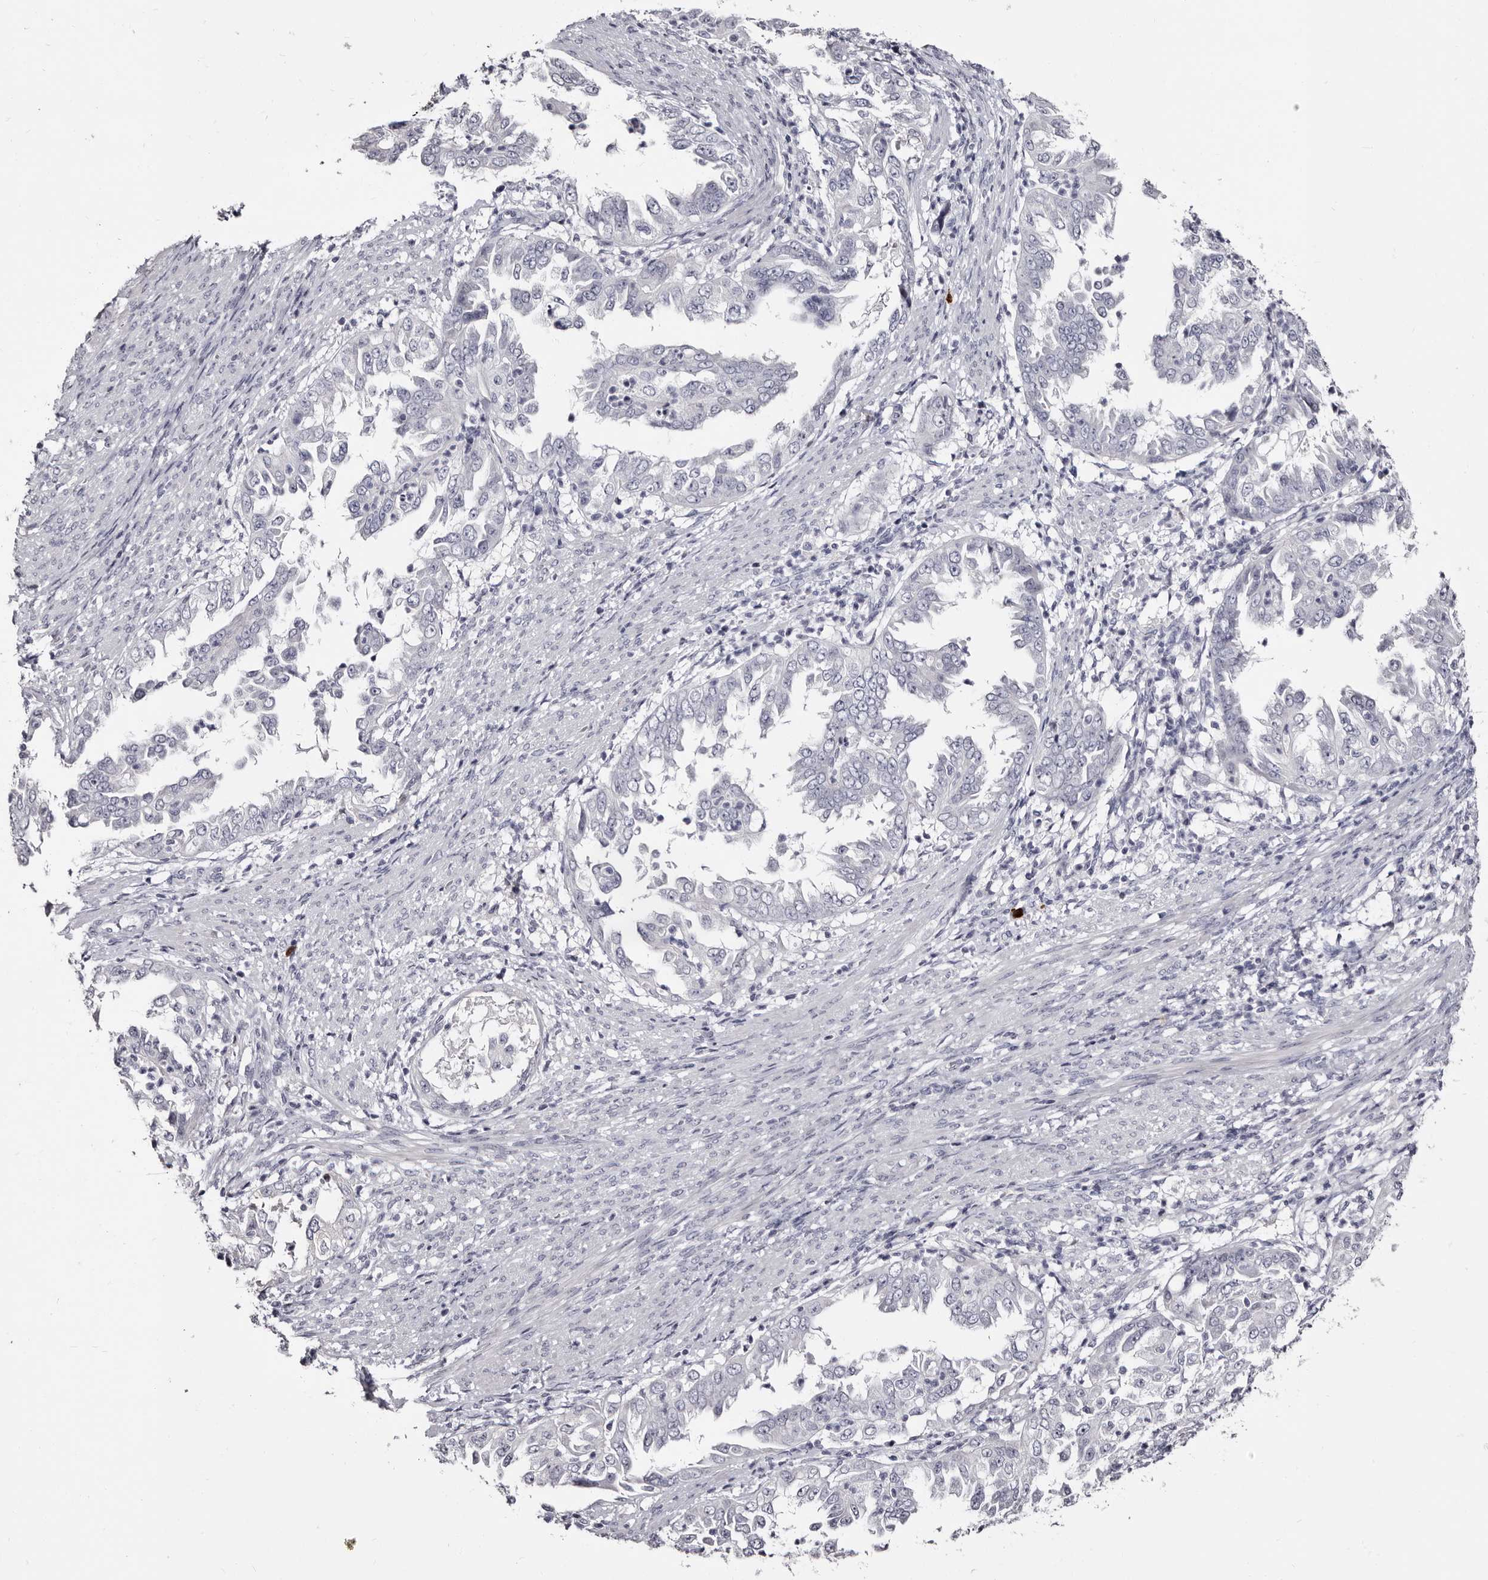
{"staining": {"intensity": "negative", "quantity": "none", "location": "none"}, "tissue": "endometrial cancer", "cell_type": "Tumor cells", "image_type": "cancer", "snomed": [{"axis": "morphology", "description": "Adenocarcinoma, NOS"}, {"axis": "topography", "description": "Endometrium"}], "caption": "Protein analysis of endometrial cancer (adenocarcinoma) demonstrates no significant positivity in tumor cells.", "gene": "TBC1D22B", "patient": {"sex": "female", "age": 85}}